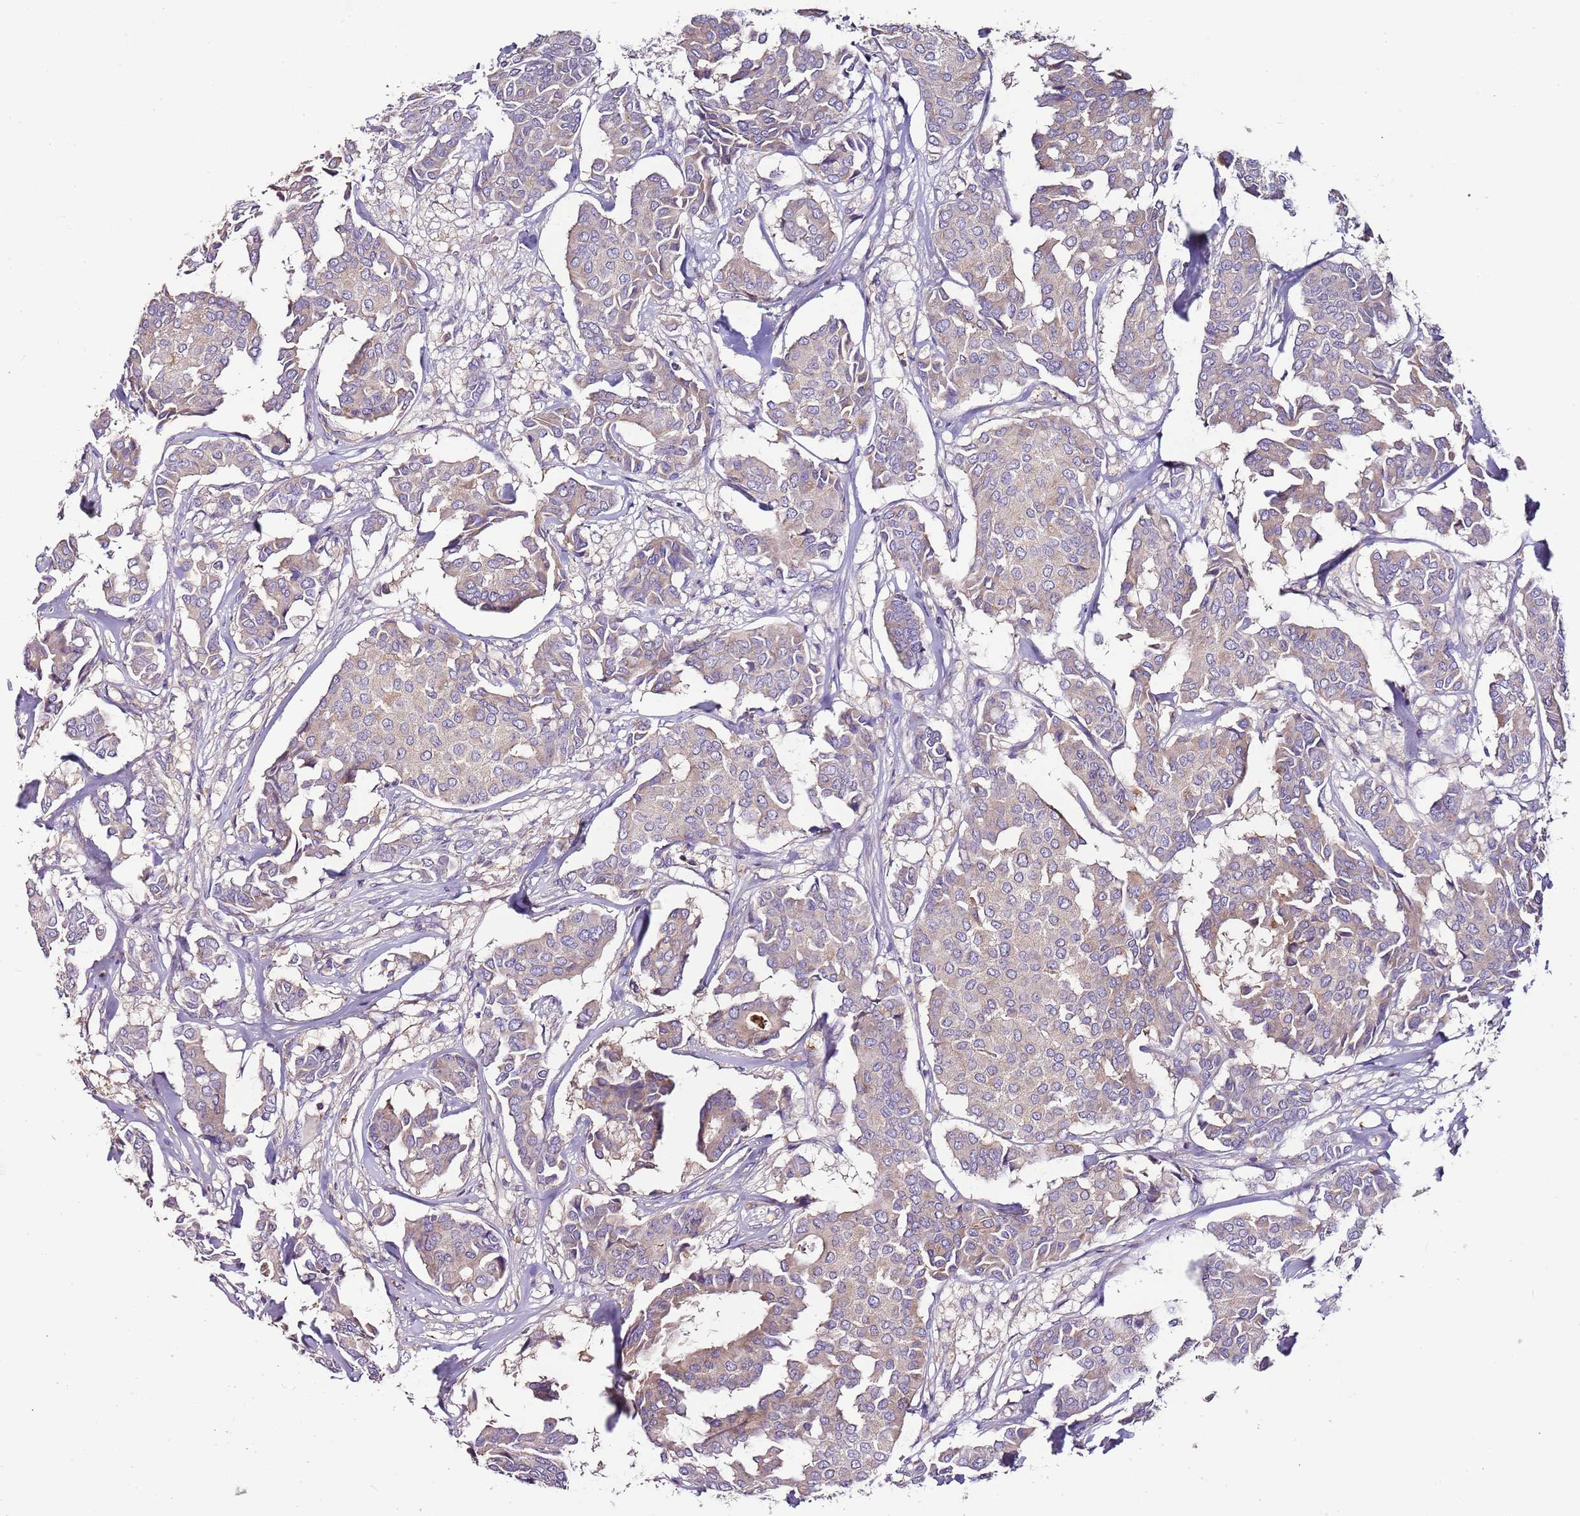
{"staining": {"intensity": "negative", "quantity": "none", "location": "none"}, "tissue": "breast cancer", "cell_type": "Tumor cells", "image_type": "cancer", "snomed": [{"axis": "morphology", "description": "Duct carcinoma"}, {"axis": "topography", "description": "Breast"}], "caption": "The immunohistochemistry (IHC) histopathology image has no significant positivity in tumor cells of infiltrating ductal carcinoma (breast) tissue. (DAB IHC with hematoxylin counter stain).", "gene": "IGIP", "patient": {"sex": "female", "age": 75}}